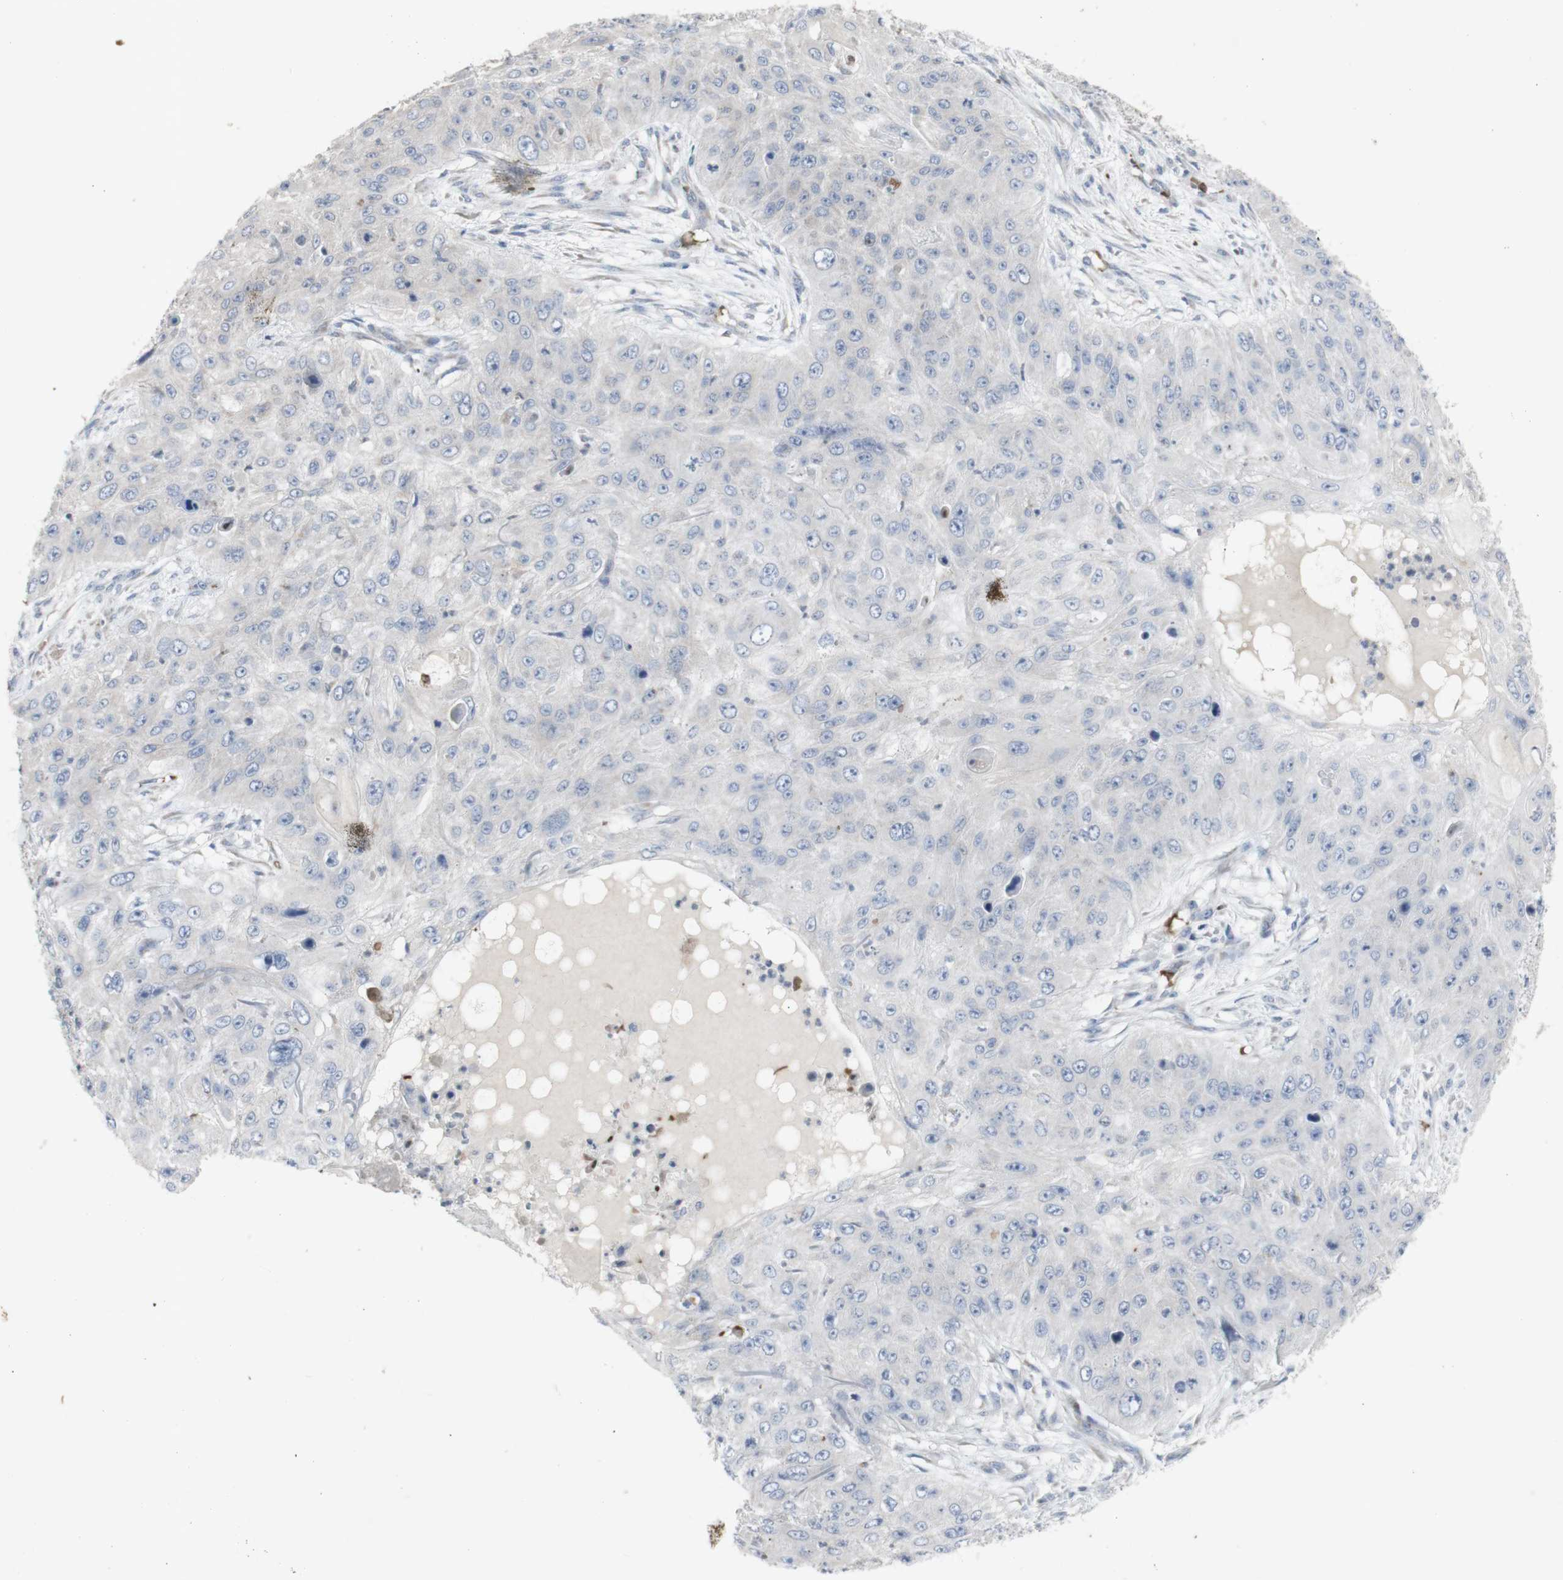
{"staining": {"intensity": "negative", "quantity": "none", "location": "none"}, "tissue": "skin cancer", "cell_type": "Tumor cells", "image_type": "cancer", "snomed": [{"axis": "morphology", "description": "Squamous cell carcinoma, NOS"}, {"axis": "topography", "description": "Skin"}], "caption": "The micrograph reveals no staining of tumor cells in skin cancer (squamous cell carcinoma).", "gene": "INS", "patient": {"sex": "female", "age": 80}}